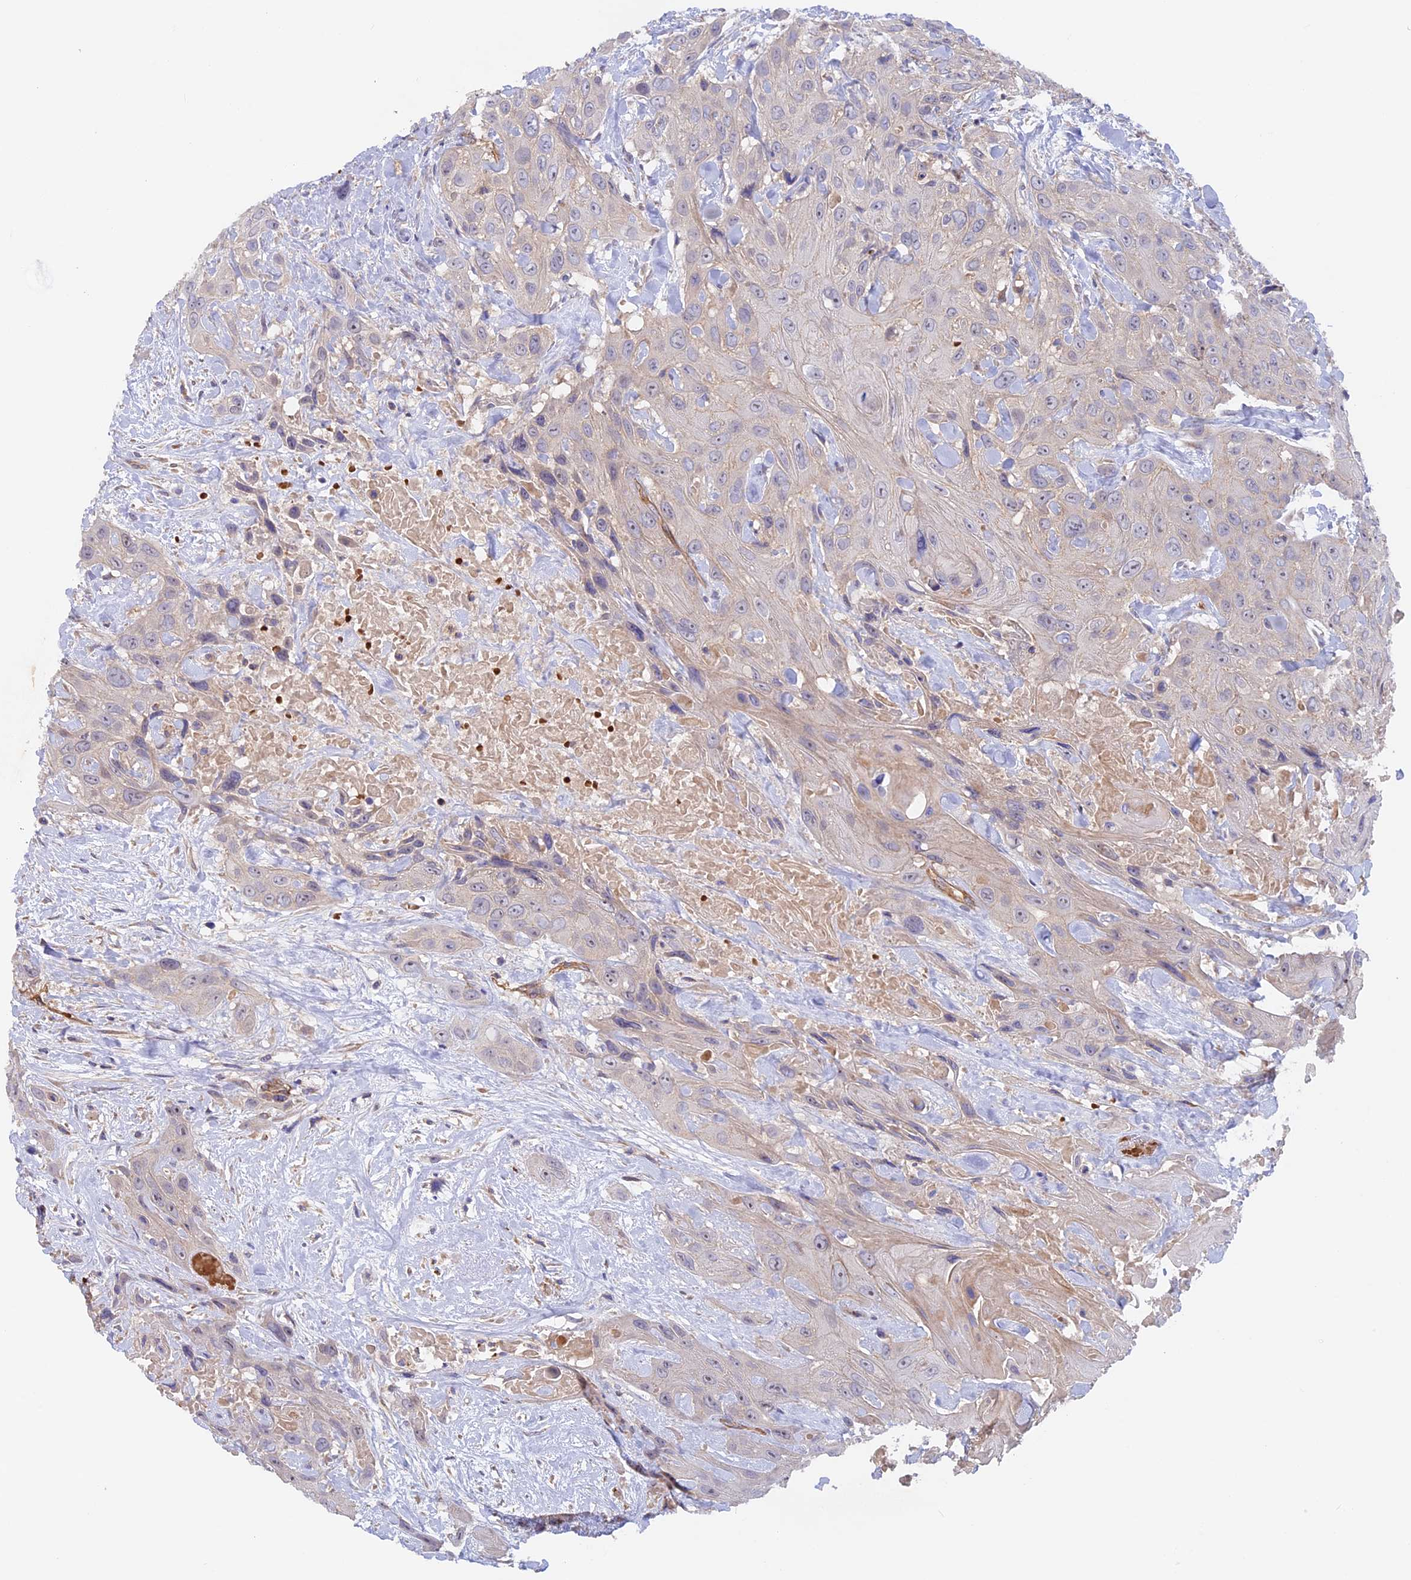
{"staining": {"intensity": "negative", "quantity": "none", "location": "none"}, "tissue": "head and neck cancer", "cell_type": "Tumor cells", "image_type": "cancer", "snomed": [{"axis": "morphology", "description": "Squamous cell carcinoma, NOS"}, {"axis": "topography", "description": "Head-Neck"}], "caption": "Histopathology image shows no significant protein staining in tumor cells of head and neck cancer (squamous cell carcinoma). (DAB (3,3'-diaminobenzidine) immunohistochemistry visualized using brightfield microscopy, high magnification).", "gene": "DUS3L", "patient": {"sex": "male", "age": 81}}